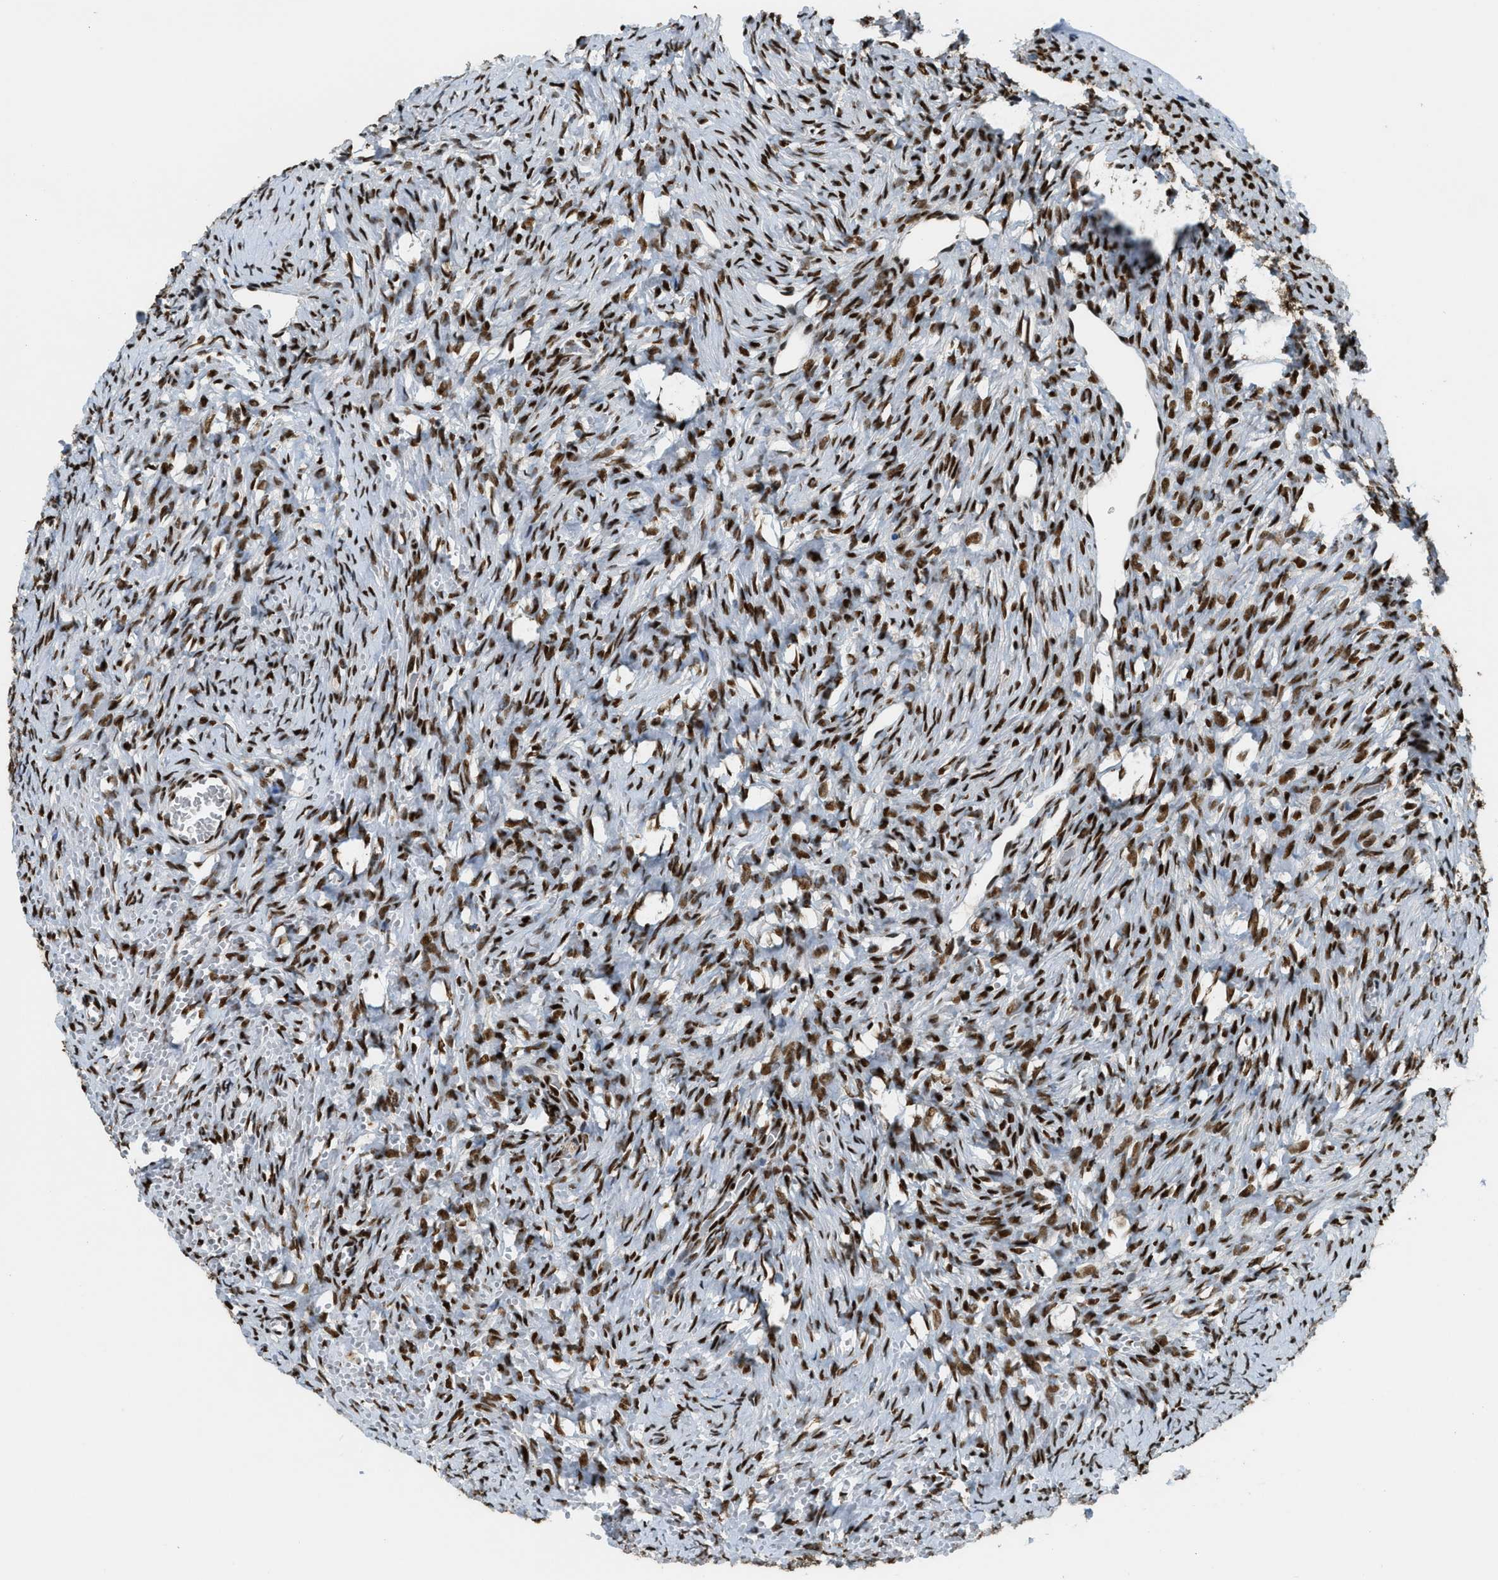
{"staining": {"intensity": "strong", "quantity": ">75%", "location": "nuclear"}, "tissue": "ovary", "cell_type": "Ovarian stroma cells", "image_type": "normal", "snomed": [{"axis": "morphology", "description": "Normal tissue, NOS"}, {"axis": "topography", "description": "Ovary"}], "caption": "IHC photomicrograph of normal ovary stained for a protein (brown), which demonstrates high levels of strong nuclear positivity in about >75% of ovarian stroma cells.", "gene": "NUMA1", "patient": {"sex": "female", "age": 27}}